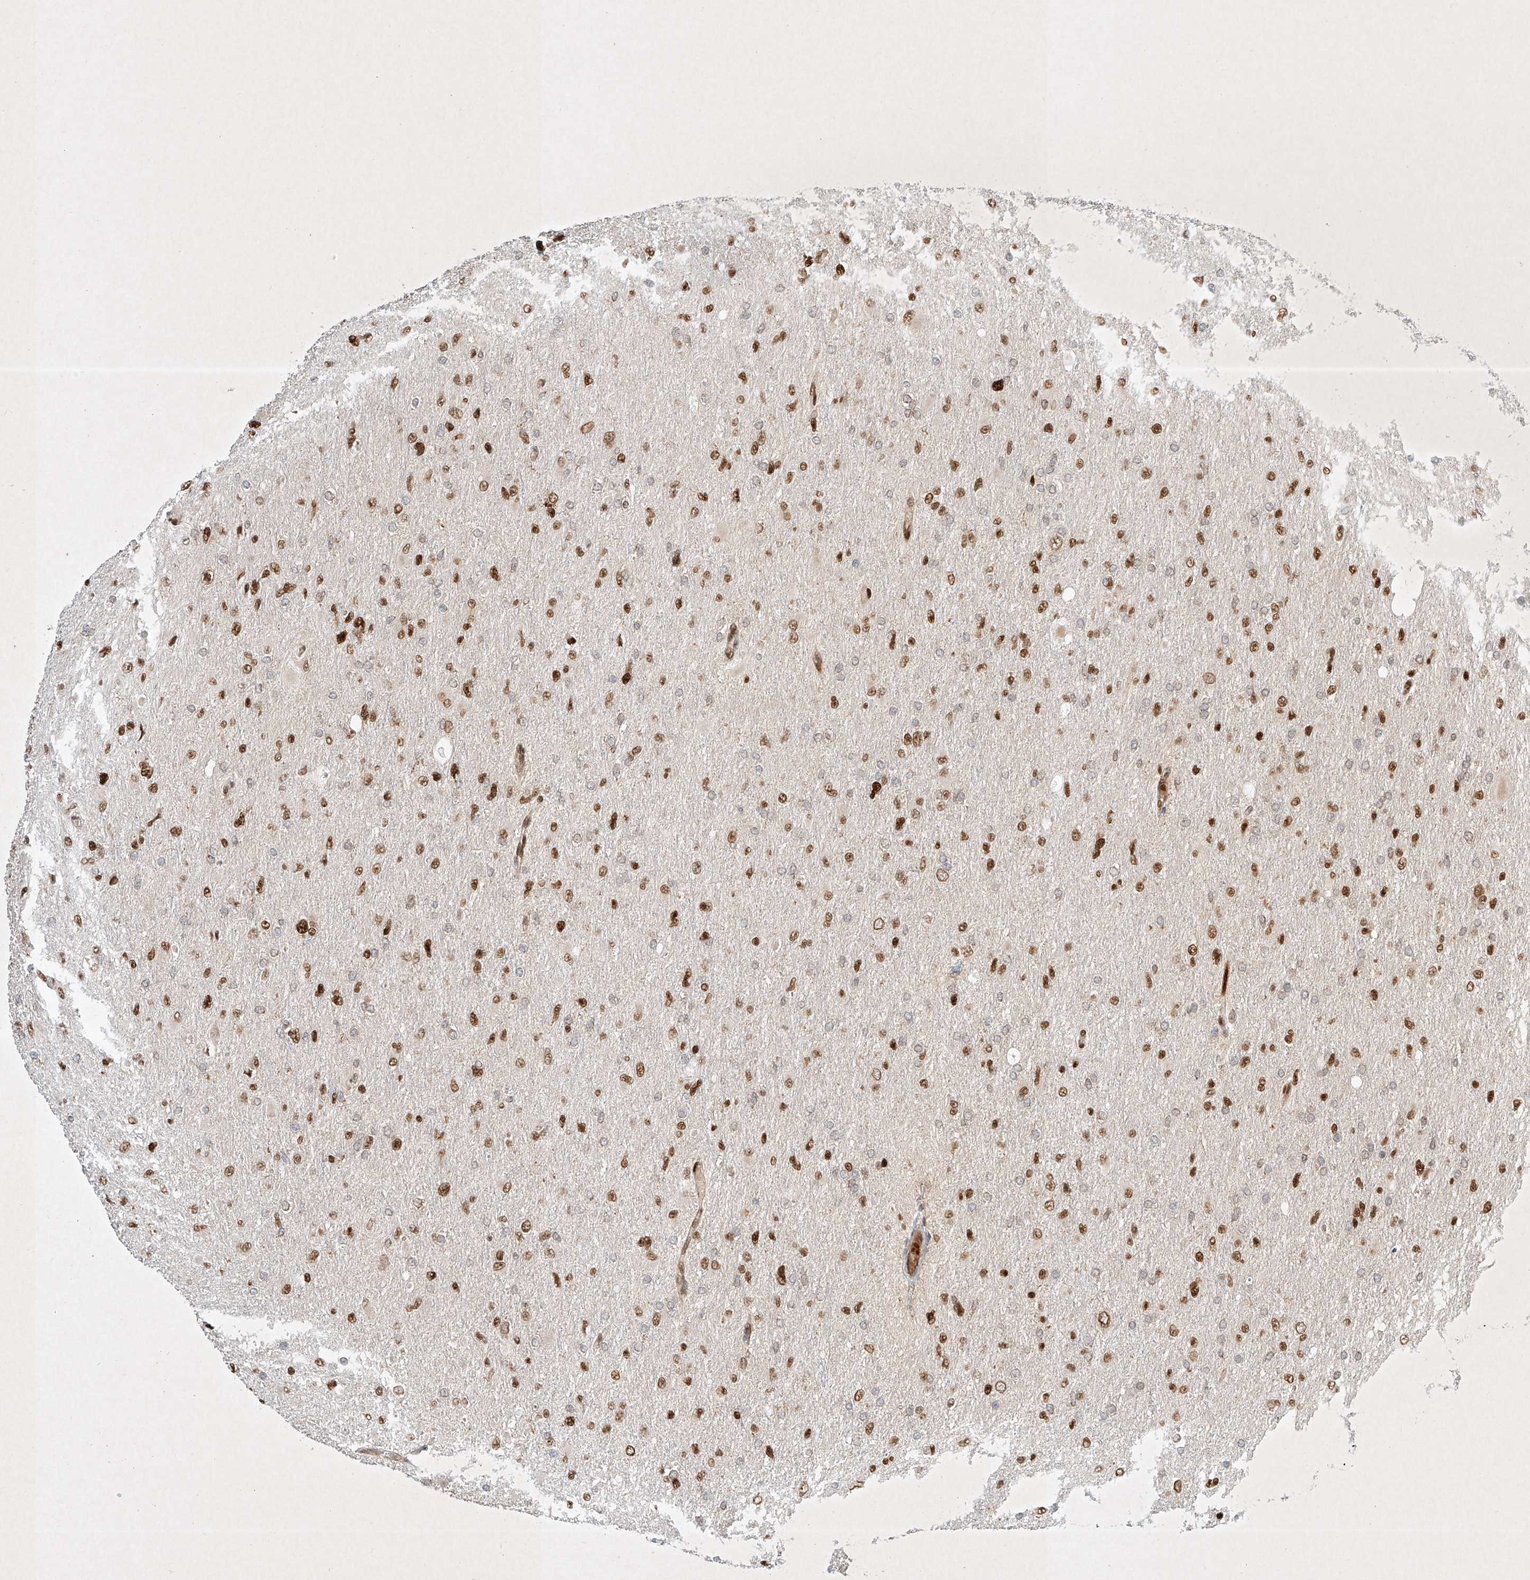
{"staining": {"intensity": "moderate", "quantity": ">75%", "location": "nuclear"}, "tissue": "glioma", "cell_type": "Tumor cells", "image_type": "cancer", "snomed": [{"axis": "morphology", "description": "Glioma, malignant, High grade"}, {"axis": "topography", "description": "Cerebral cortex"}], "caption": "IHC micrograph of neoplastic tissue: human malignant glioma (high-grade) stained using immunohistochemistry reveals medium levels of moderate protein expression localized specifically in the nuclear of tumor cells, appearing as a nuclear brown color.", "gene": "EPG5", "patient": {"sex": "female", "age": 36}}